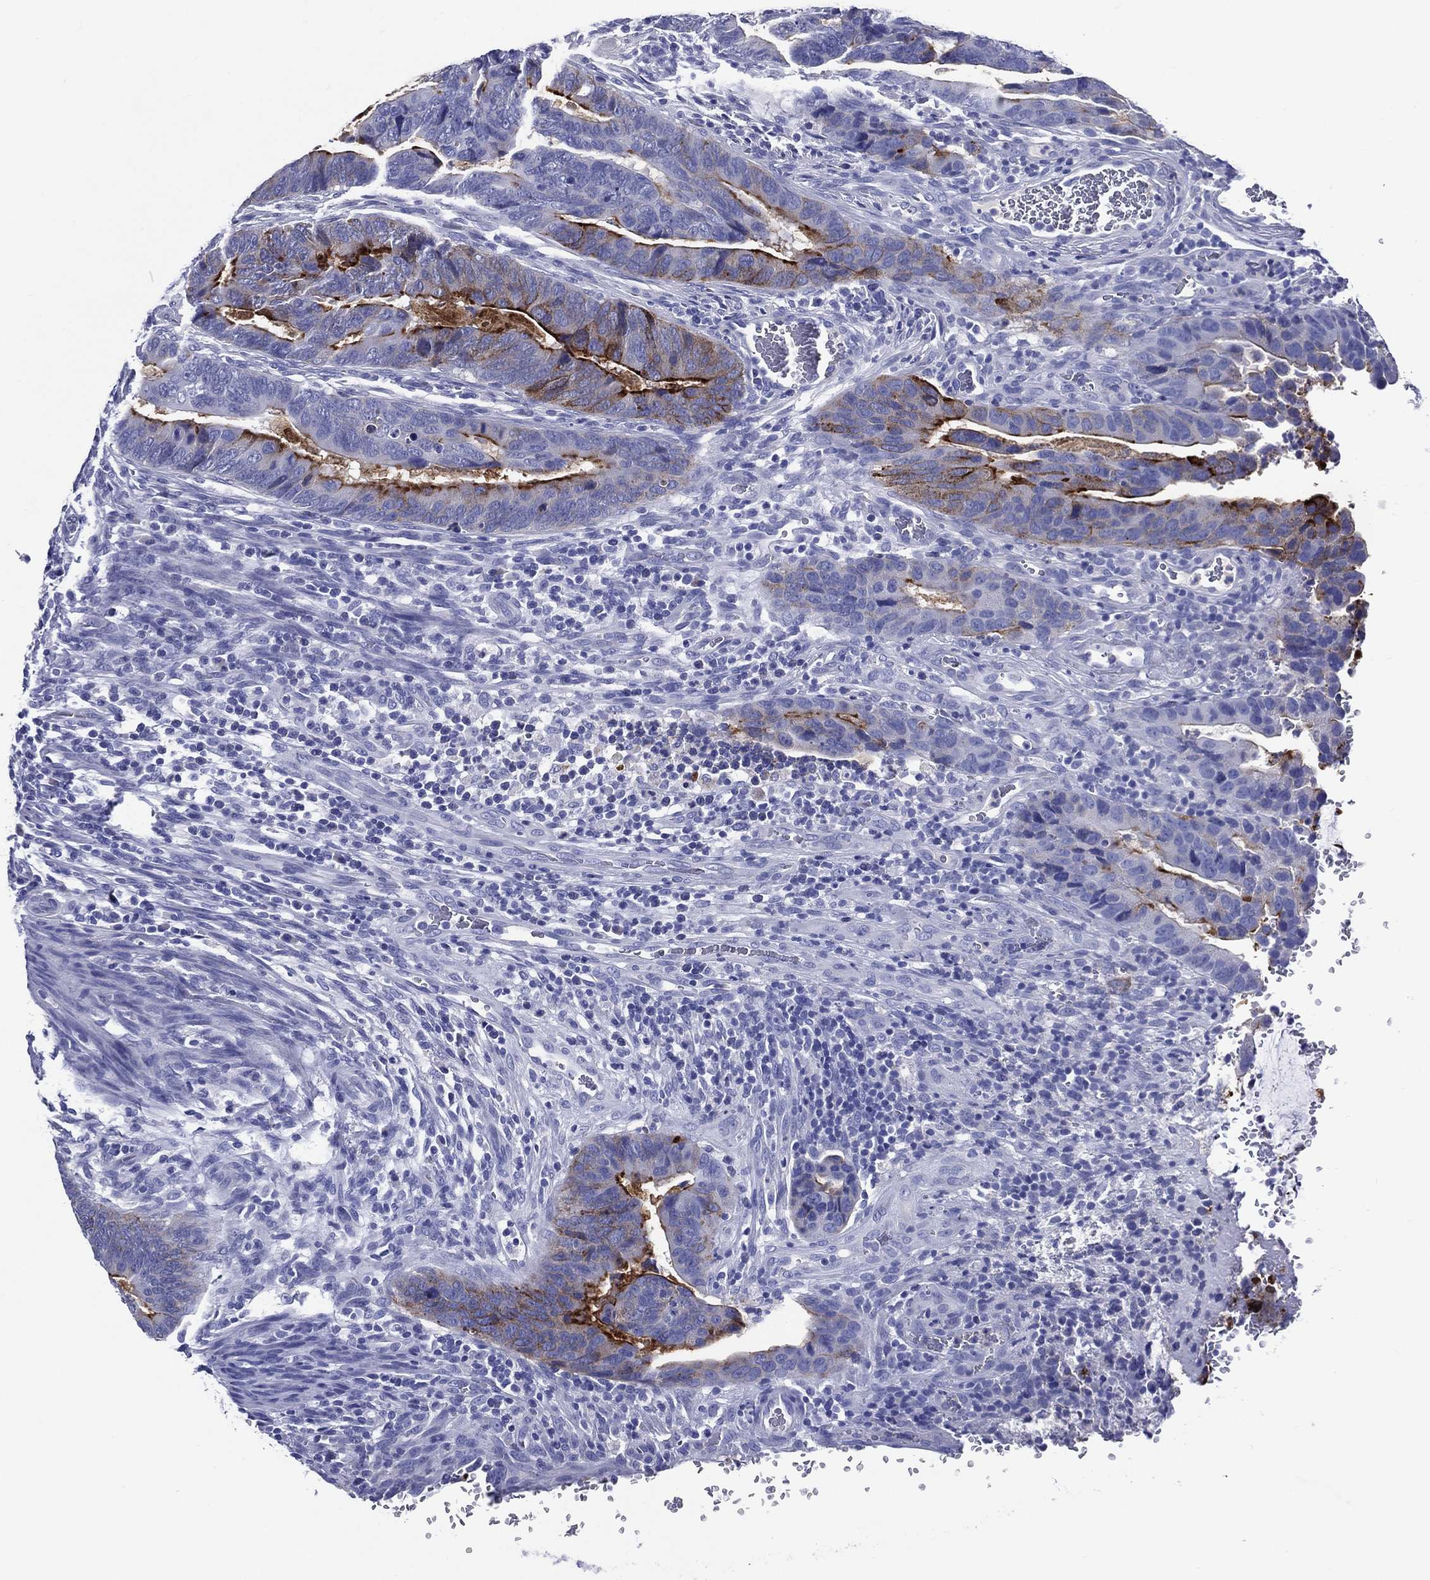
{"staining": {"intensity": "strong", "quantity": "<25%", "location": "cytoplasmic/membranous"}, "tissue": "colorectal cancer", "cell_type": "Tumor cells", "image_type": "cancer", "snomed": [{"axis": "morphology", "description": "Adenocarcinoma, NOS"}, {"axis": "topography", "description": "Colon"}], "caption": "Immunohistochemistry of colorectal cancer reveals medium levels of strong cytoplasmic/membranous expression in approximately <25% of tumor cells.", "gene": "ACE2", "patient": {"sex": "female", "age": 56}}